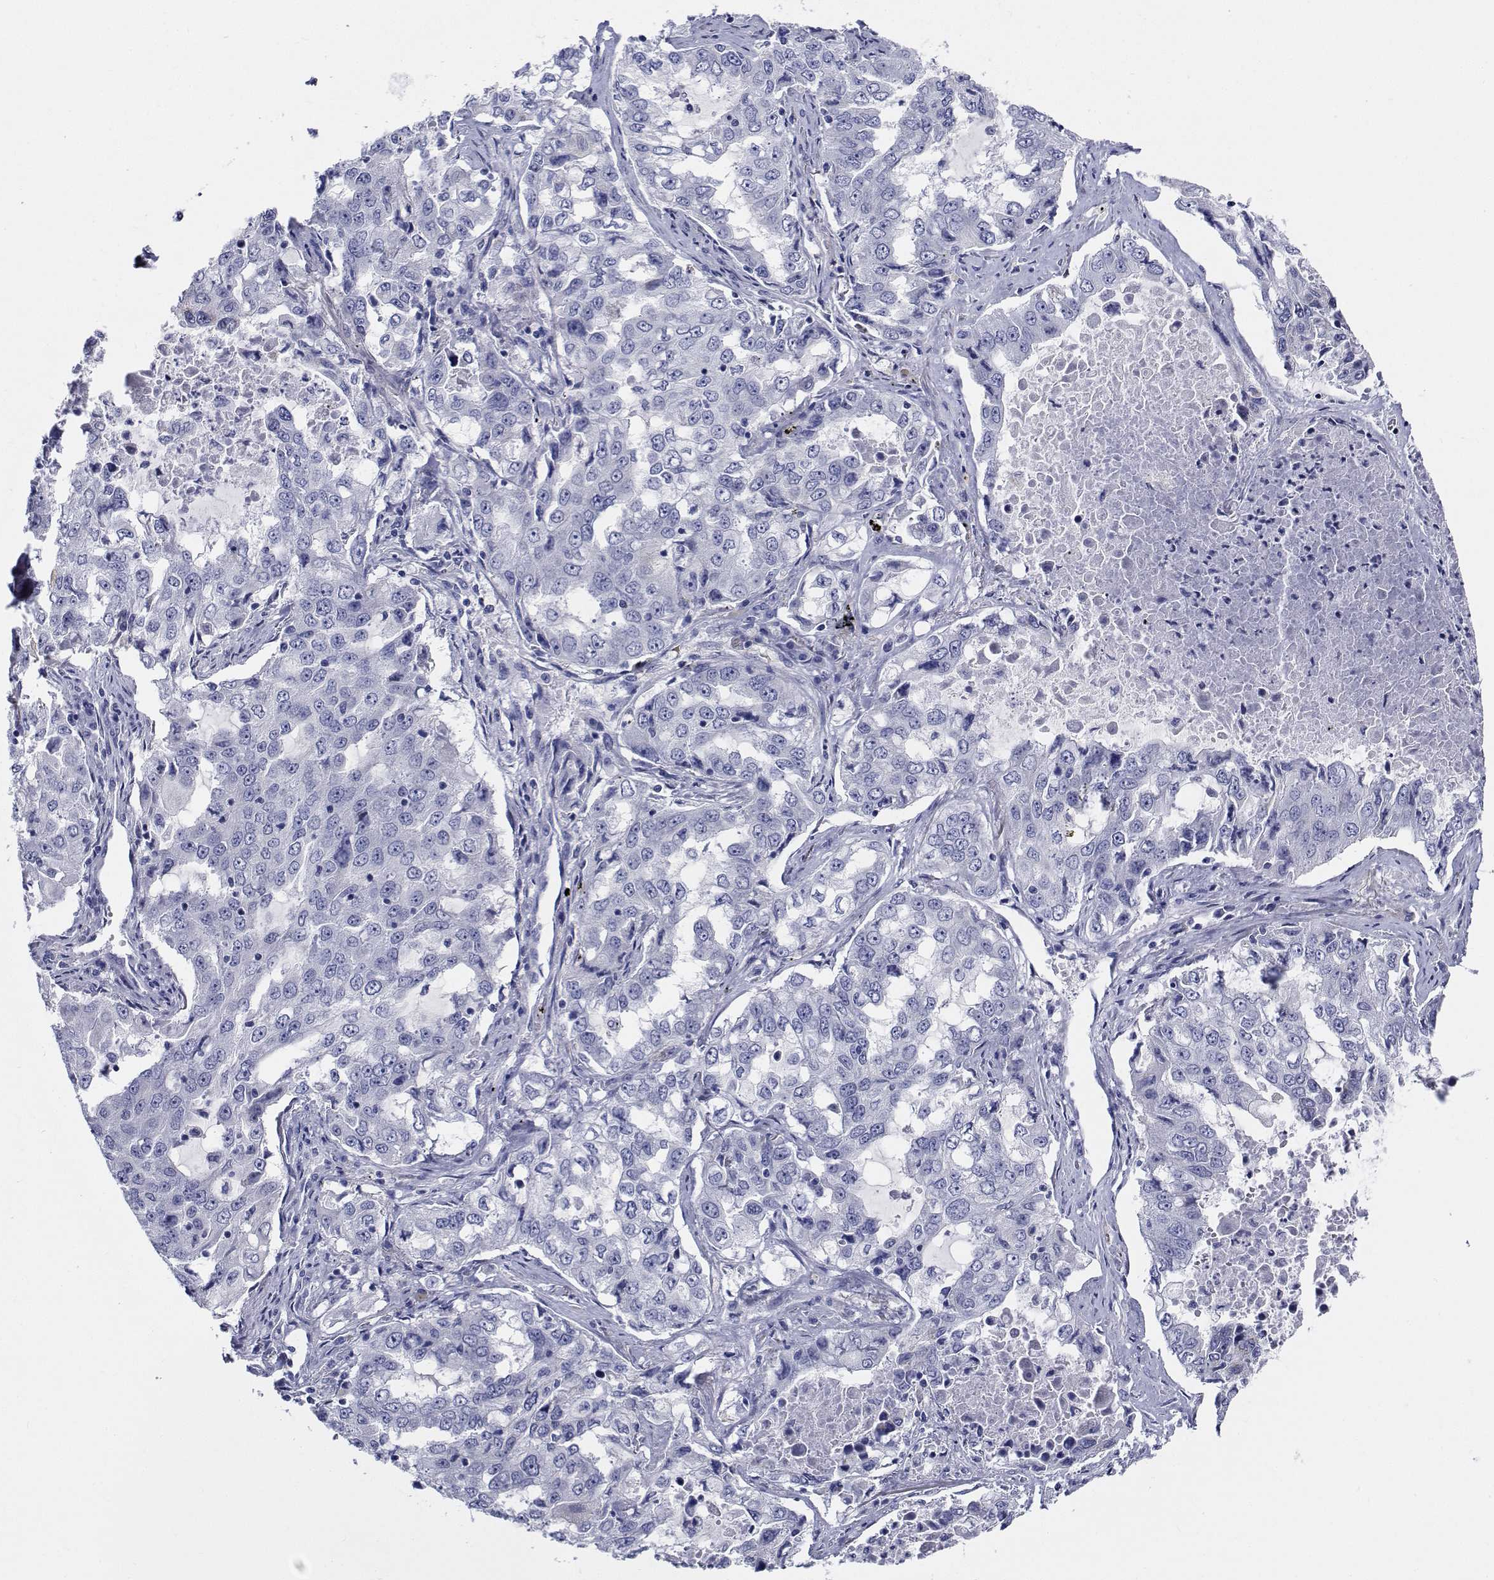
{"staining": {"intensity": "negative", "quantity": "none", "location": "none"}, "tissue": "lung cancer", "cell_type": "Tumor cells", "image_type": "cancer", "snomed": [{"axis": "morphology", "description": "Adenocarcinoma, NOS"}, {"axis": "topography", "description": "Lung"}], "caption": "A high-resolution micrograph shows IHC staining of lung cancer (adenocarcinoma), which displays no significant positivity in tumor cells.", "gene": "CDHR3", "patient": {"sex": "female", "age": 61}}